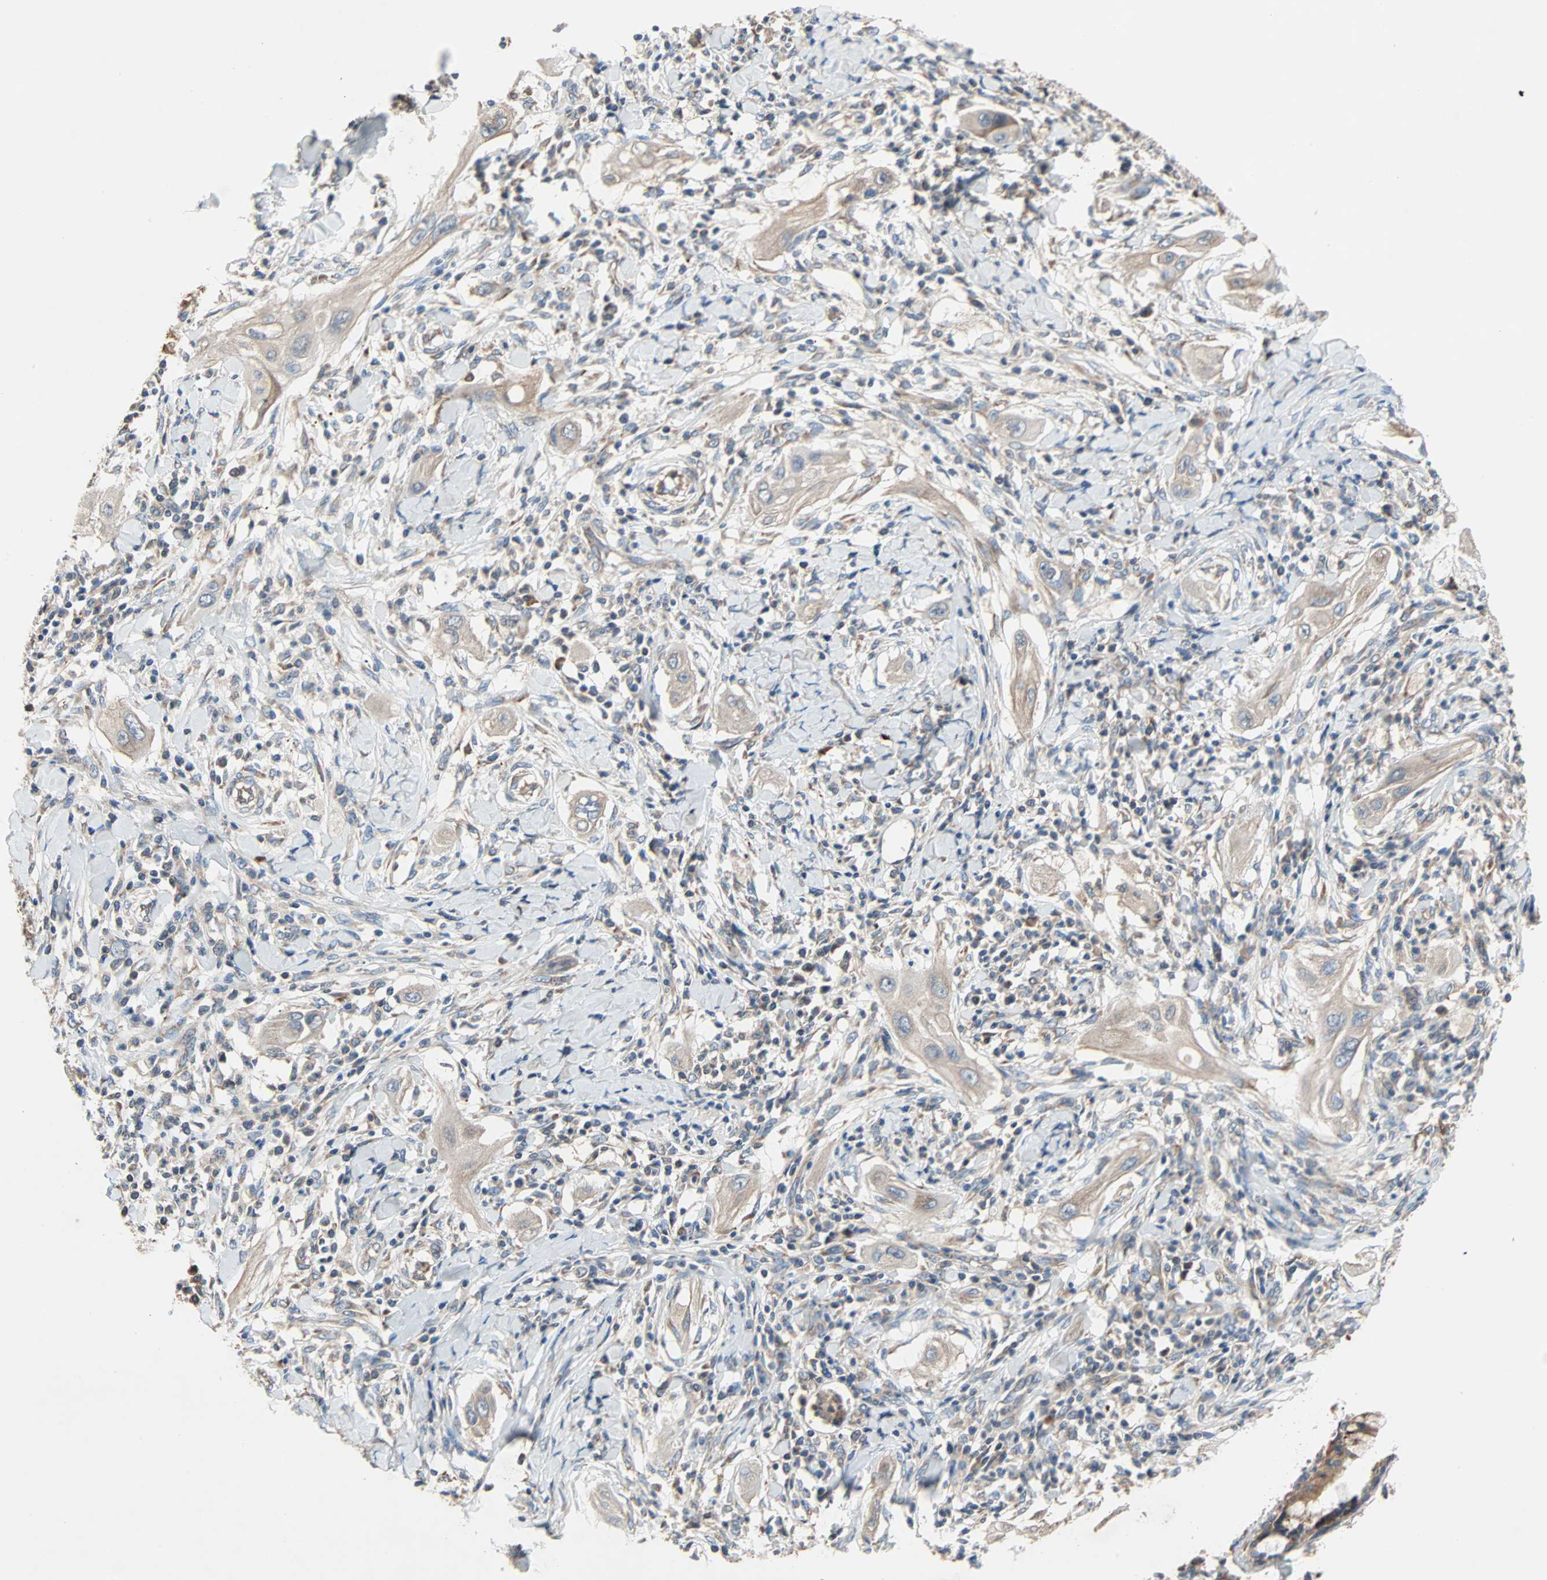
{"staining": {"intensity": "weak", "quantity": ">75%", "location": "cytoplasmic/membranous"}, "tissue": "lung cancer", "cell_type": "Tumor cells", "image_type": "cancer", "snomed": [{"axis": "morphology", "description": "Squamous cell carcinoma, NOS"}, {"axis": "topography", "description": "Lung"}], "caption": "Weak cytoplasmic/membranous expression is appreciated in about >75% of tumor cells in lung cancer (squamous cell carcinoma).", "gene": "XYLT1", "patient": {"sex": "female", "age": 47}}